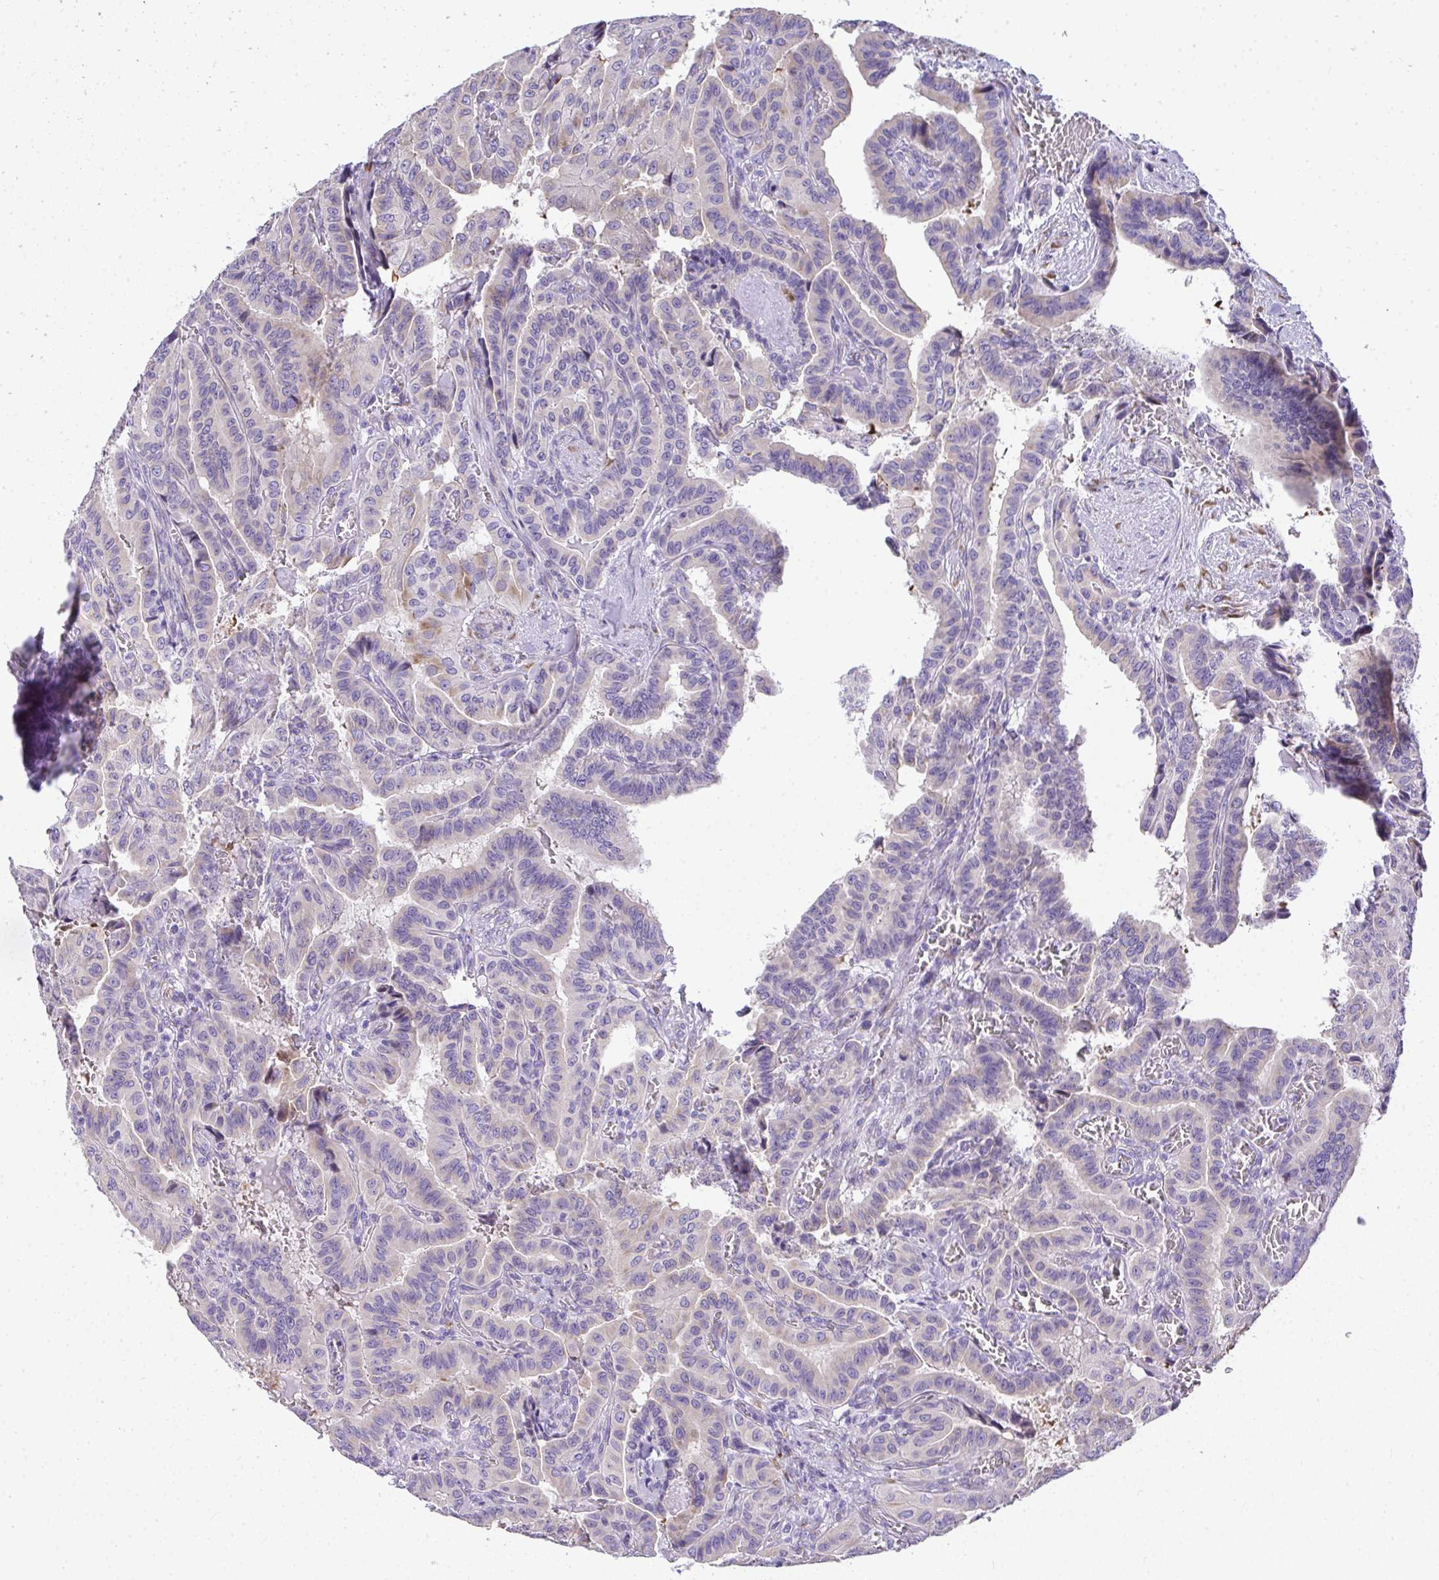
{"staining": {"intensity": "weak", "quantity": "<25%", "location": "cytoplasmic/membranous"}, "tissue": "thyroid cancer", "cell_type": "Tumor cells", "image_type": "cancer", "snomed": [{"axis": "morphology", "description": "Papillary adenocarcinoma, NOS"}, {"axis": "morphology", "description": "Papillary adenoma metastatic"}, {"axis": "topography", "description": "Thyroid gland"}], "caption": "Papillary adenoma metastatic (thyroid) stained for a protein using IHC shows no positivity tumor cells.", "gene": "ADRA2C", "patient": {"sex": "male", "age": 87}}